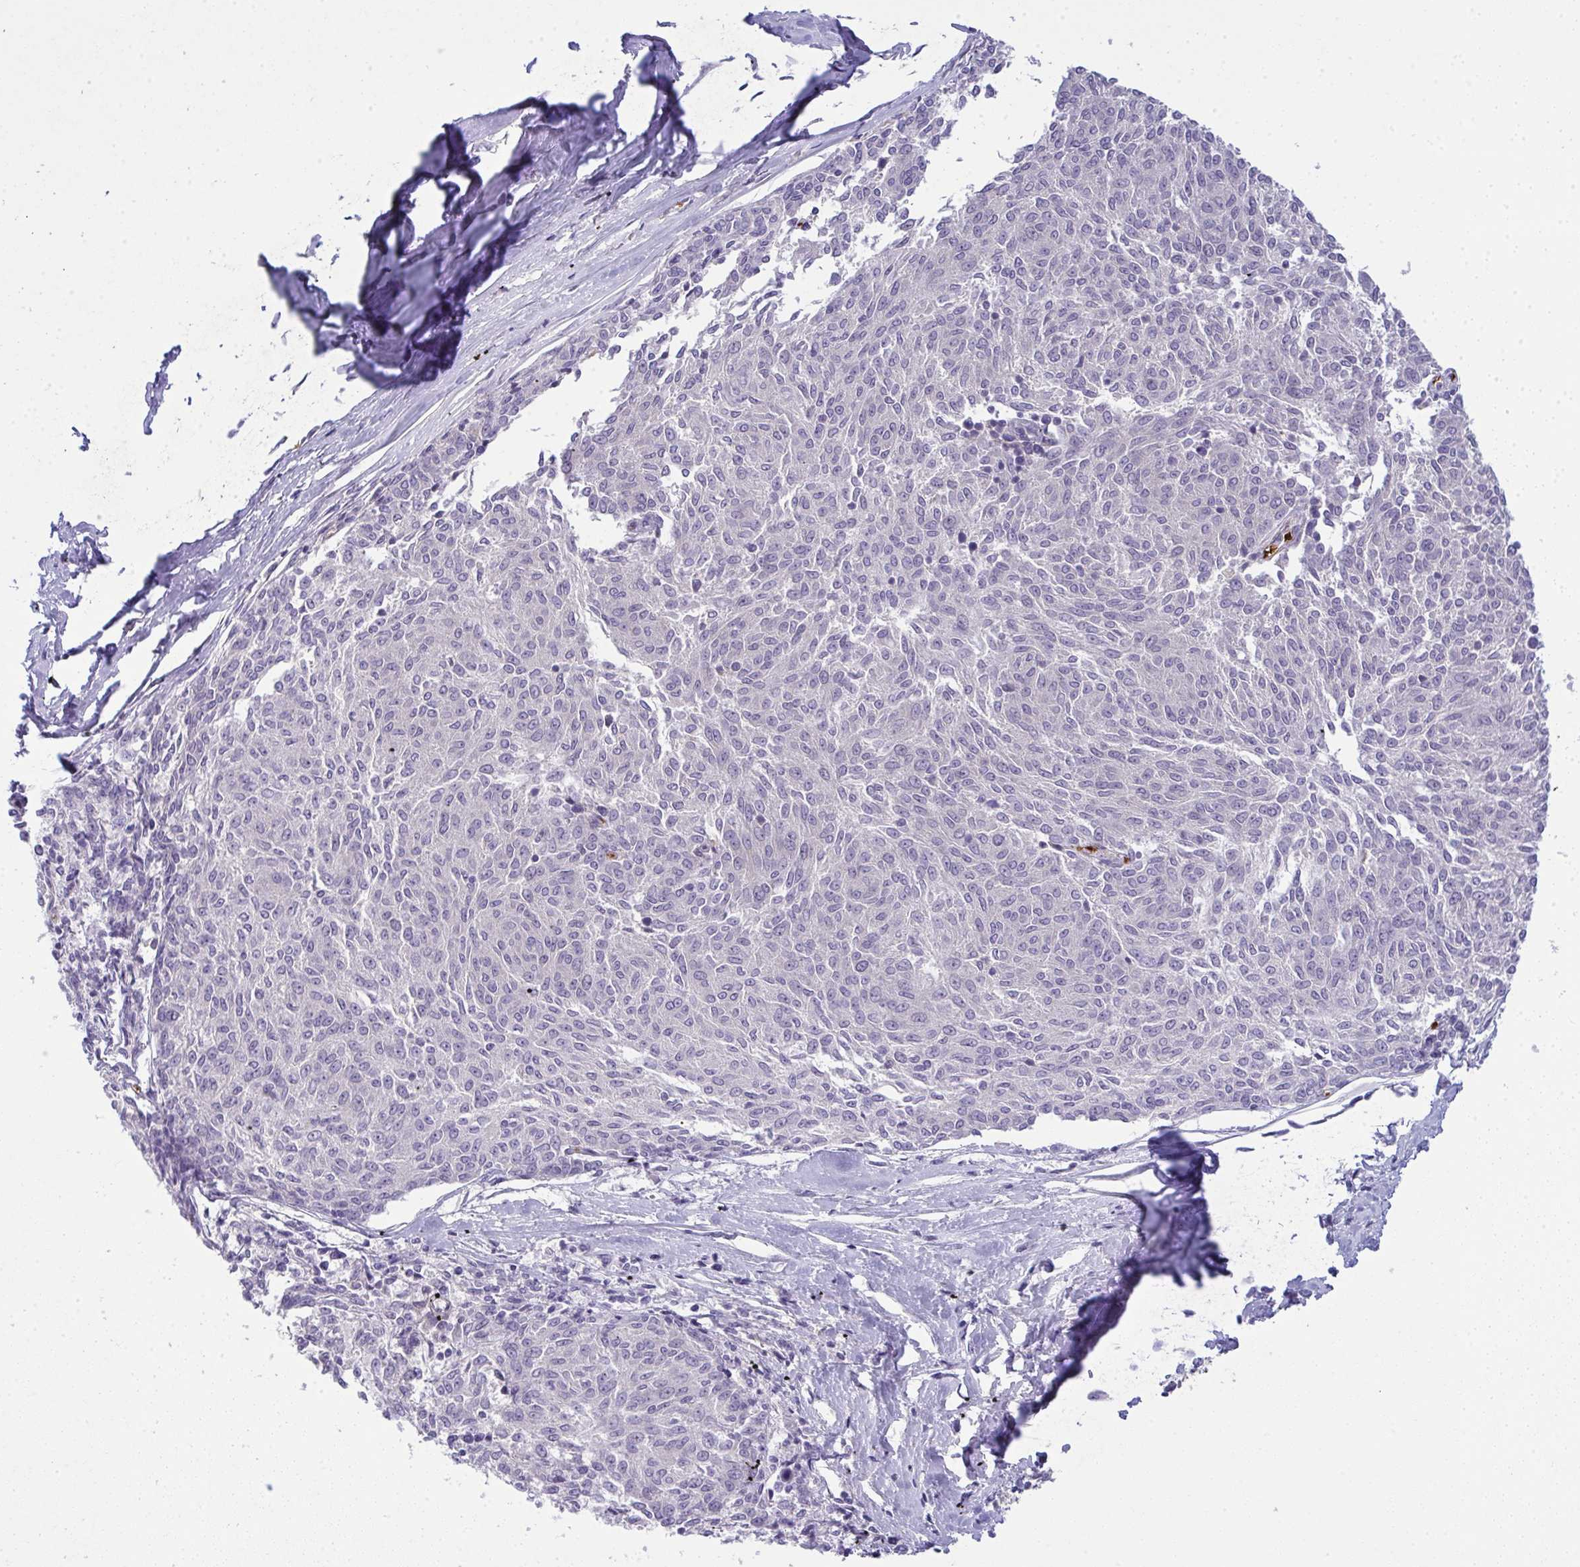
{"staining": {"intensity": "negative", "quantity": "none", "location": "none"}, "tissue": "melanoma", "cell_type": "Tumor cells", "image_type": "cancer", "snomed": [{"axis": "morphology", "description": "Malignant melanoma, NOS"}, {"axis": "topography", "description": "Skin"}], "caption": "This is an IHC histopathology image of malignant melanoma. There is no expression in tumor cells.", "gene": "SPTB", "patient": {"sex": "female", "age": 72}}